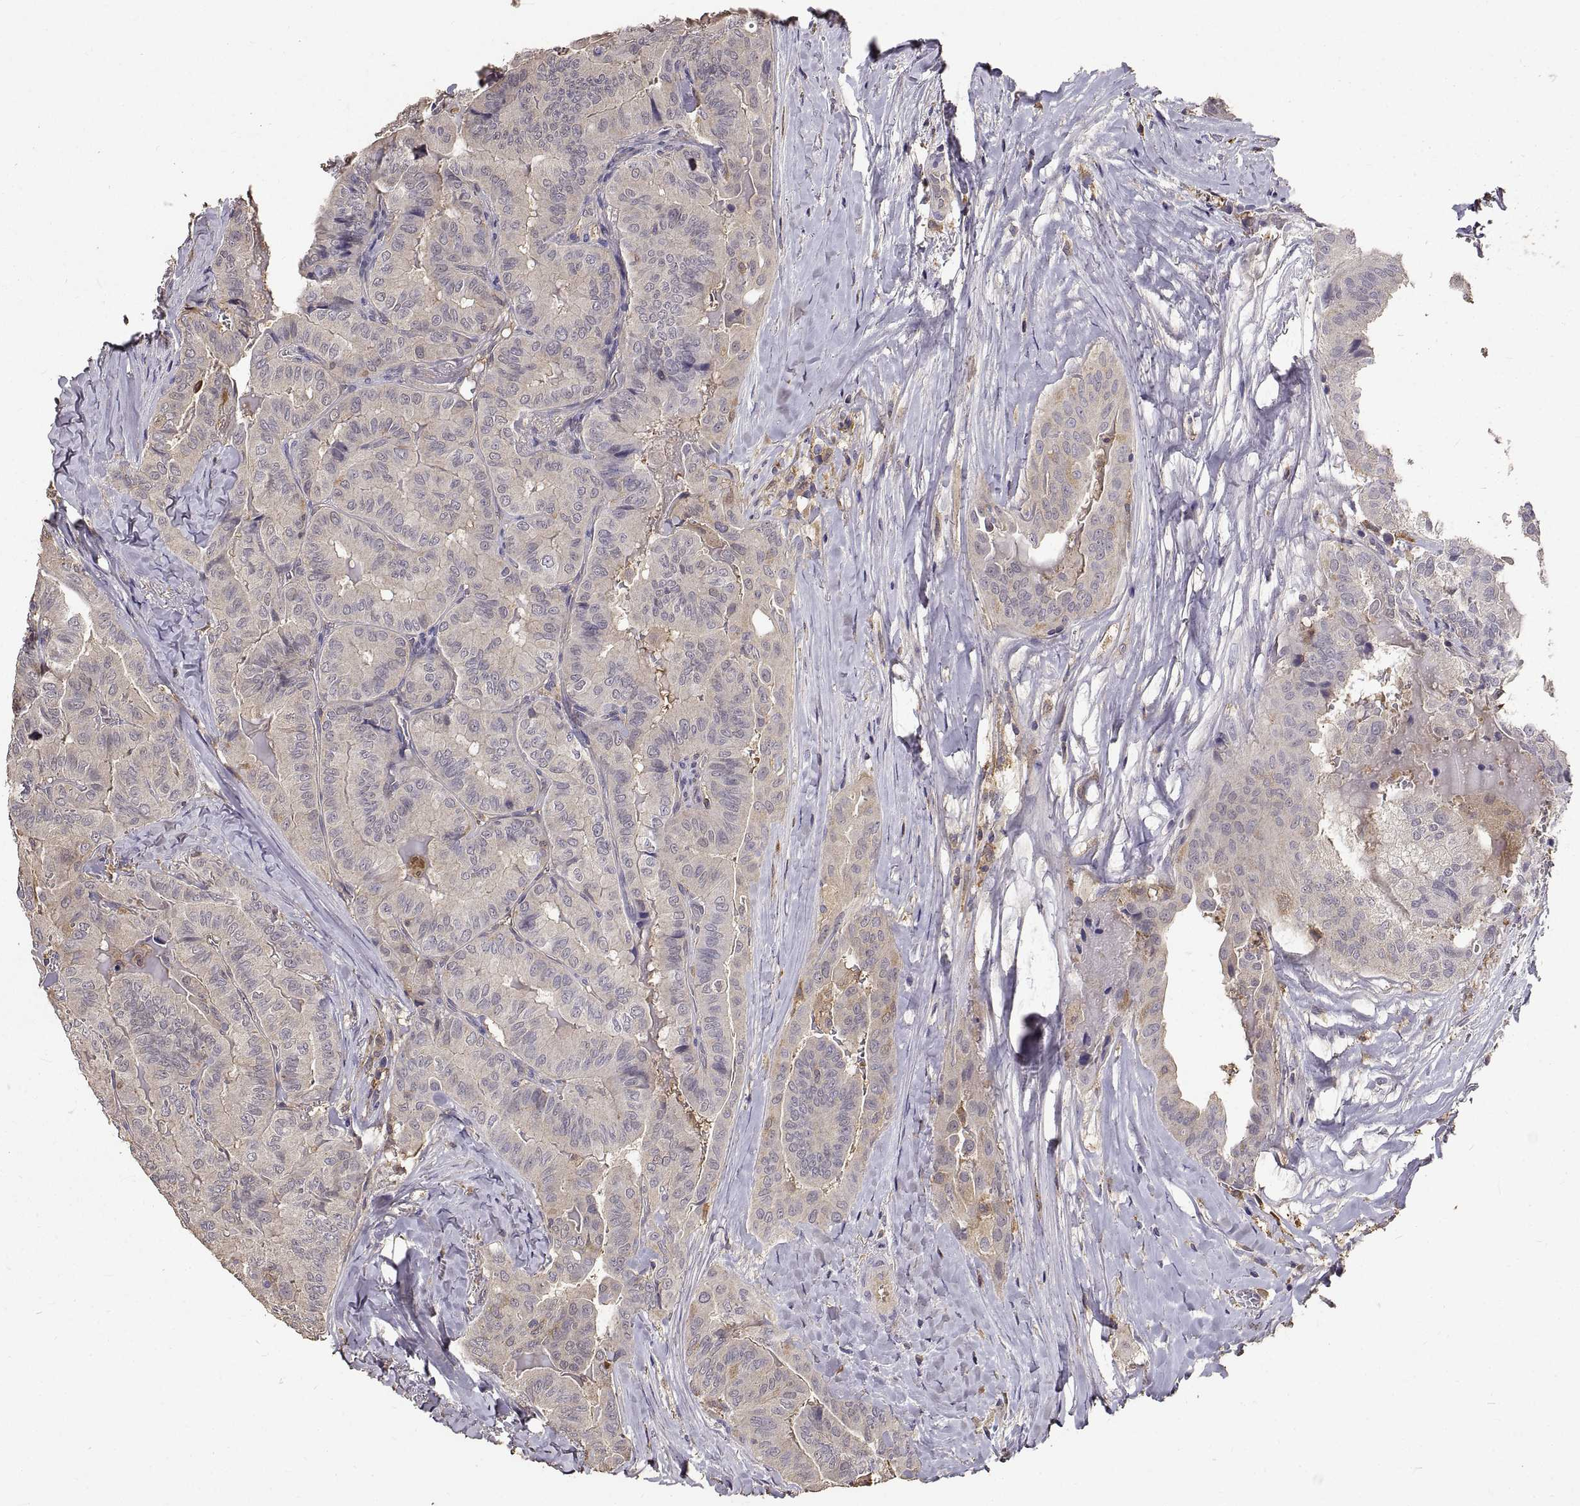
{"staining": {"intensity": "negative", "quantity": "none", "location": "none"}, "tissue": "thyroid cancer", "cell_type": "Tumor cells", "image_type": "cancer", "snomed": [{"axis": "morphology", "description": "Papillary adenocarcinoma, NOS"}, {"axis": "topography", "description": "Thyroid gland"}], "caption": "An IHC histopathology image of thyroid cancer (papillary adenocarcinoma) is shown. There is no staining in tumor cells of thyroid cancer (papillary adenocarcinoma). (DAB (3,3'-diaminobenzidine) immunohistochemistry, high magnification).", "gene": "PEA15", "patient": {"sex": "female", "age": 68}}